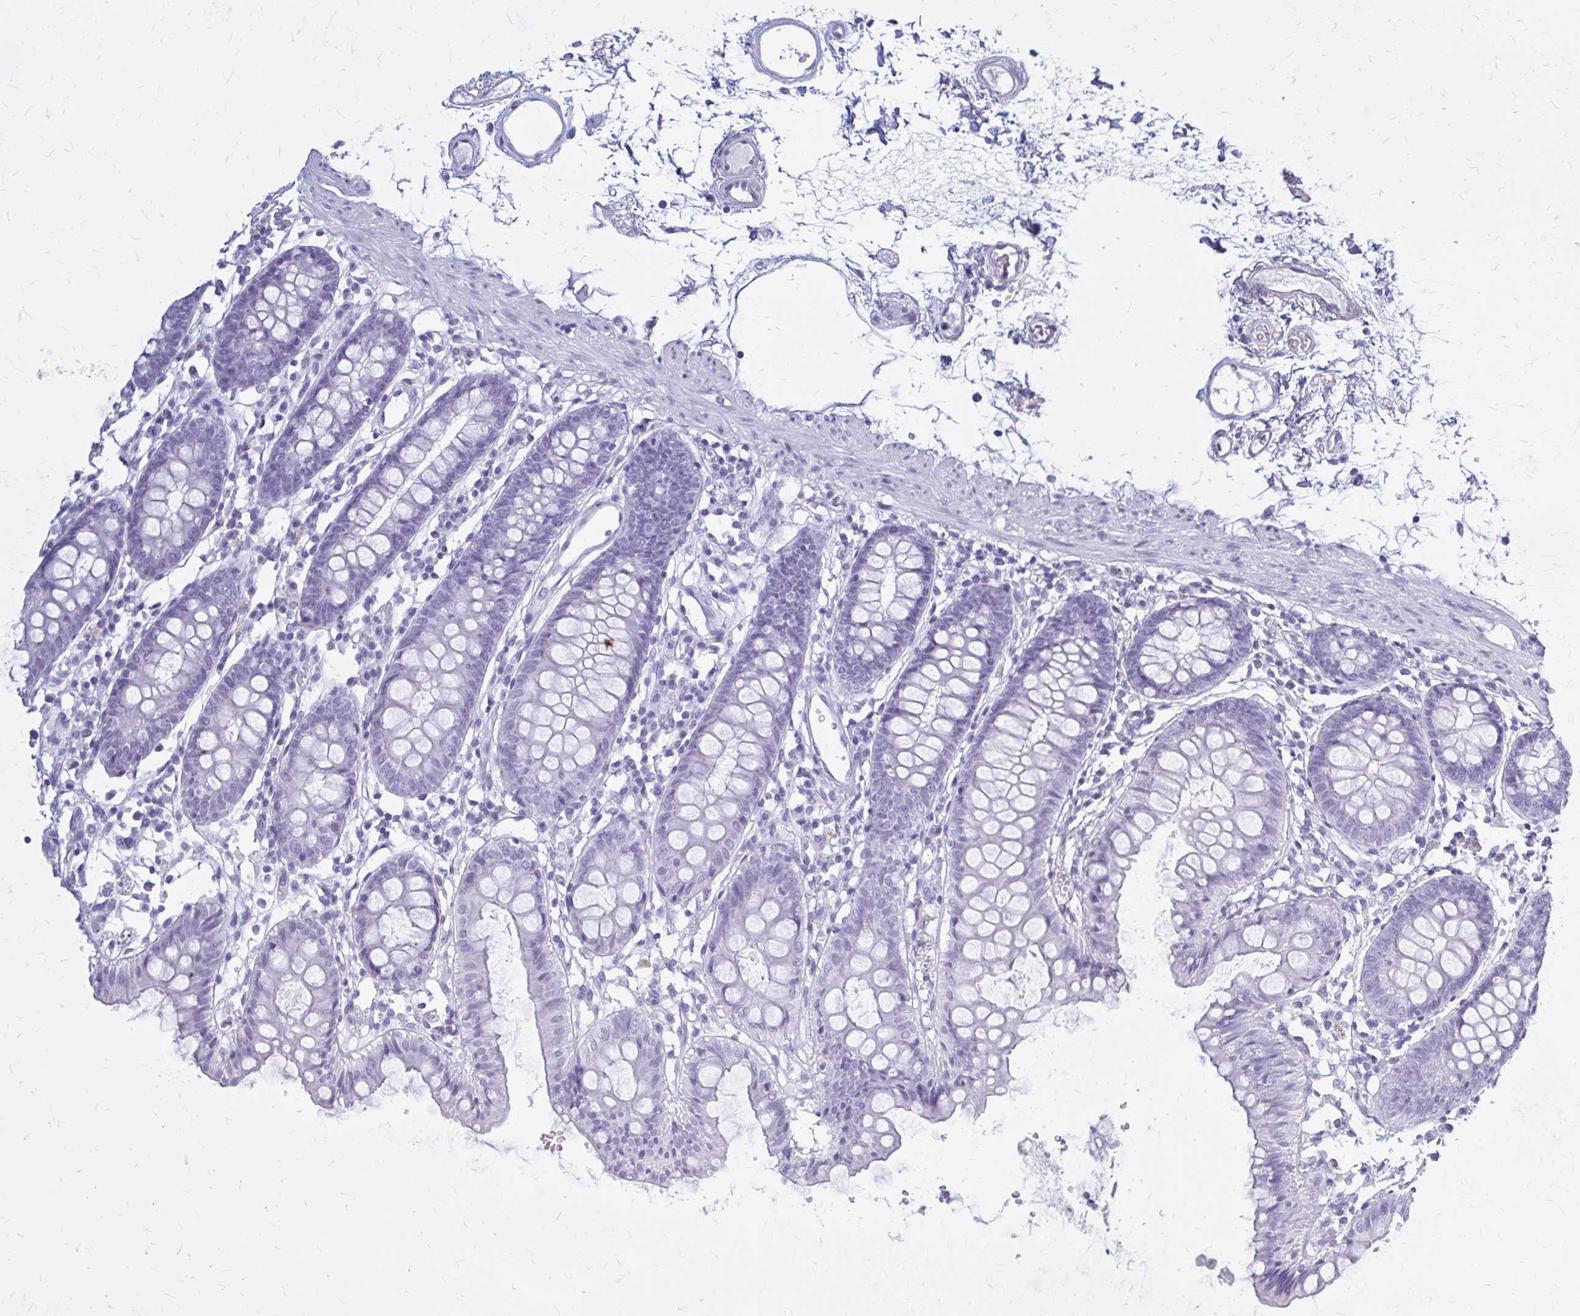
{"staining": {"intensity": "negative", "quantity": "none", "location": "none"}, "tissue": "colon", "cell_type": "Endothelial cells", "image_type": "normal", "snomed": [{"axis": "morphology", "description": "Normal tissue, NOS"}, {"axis": "topography", "description": "Colon"}], "caption": "The image displays no staining of endothelial cells in unremarkable colon.", "gene": "KLHDC7A", "patient": {"sex": "female", "age": 84}}